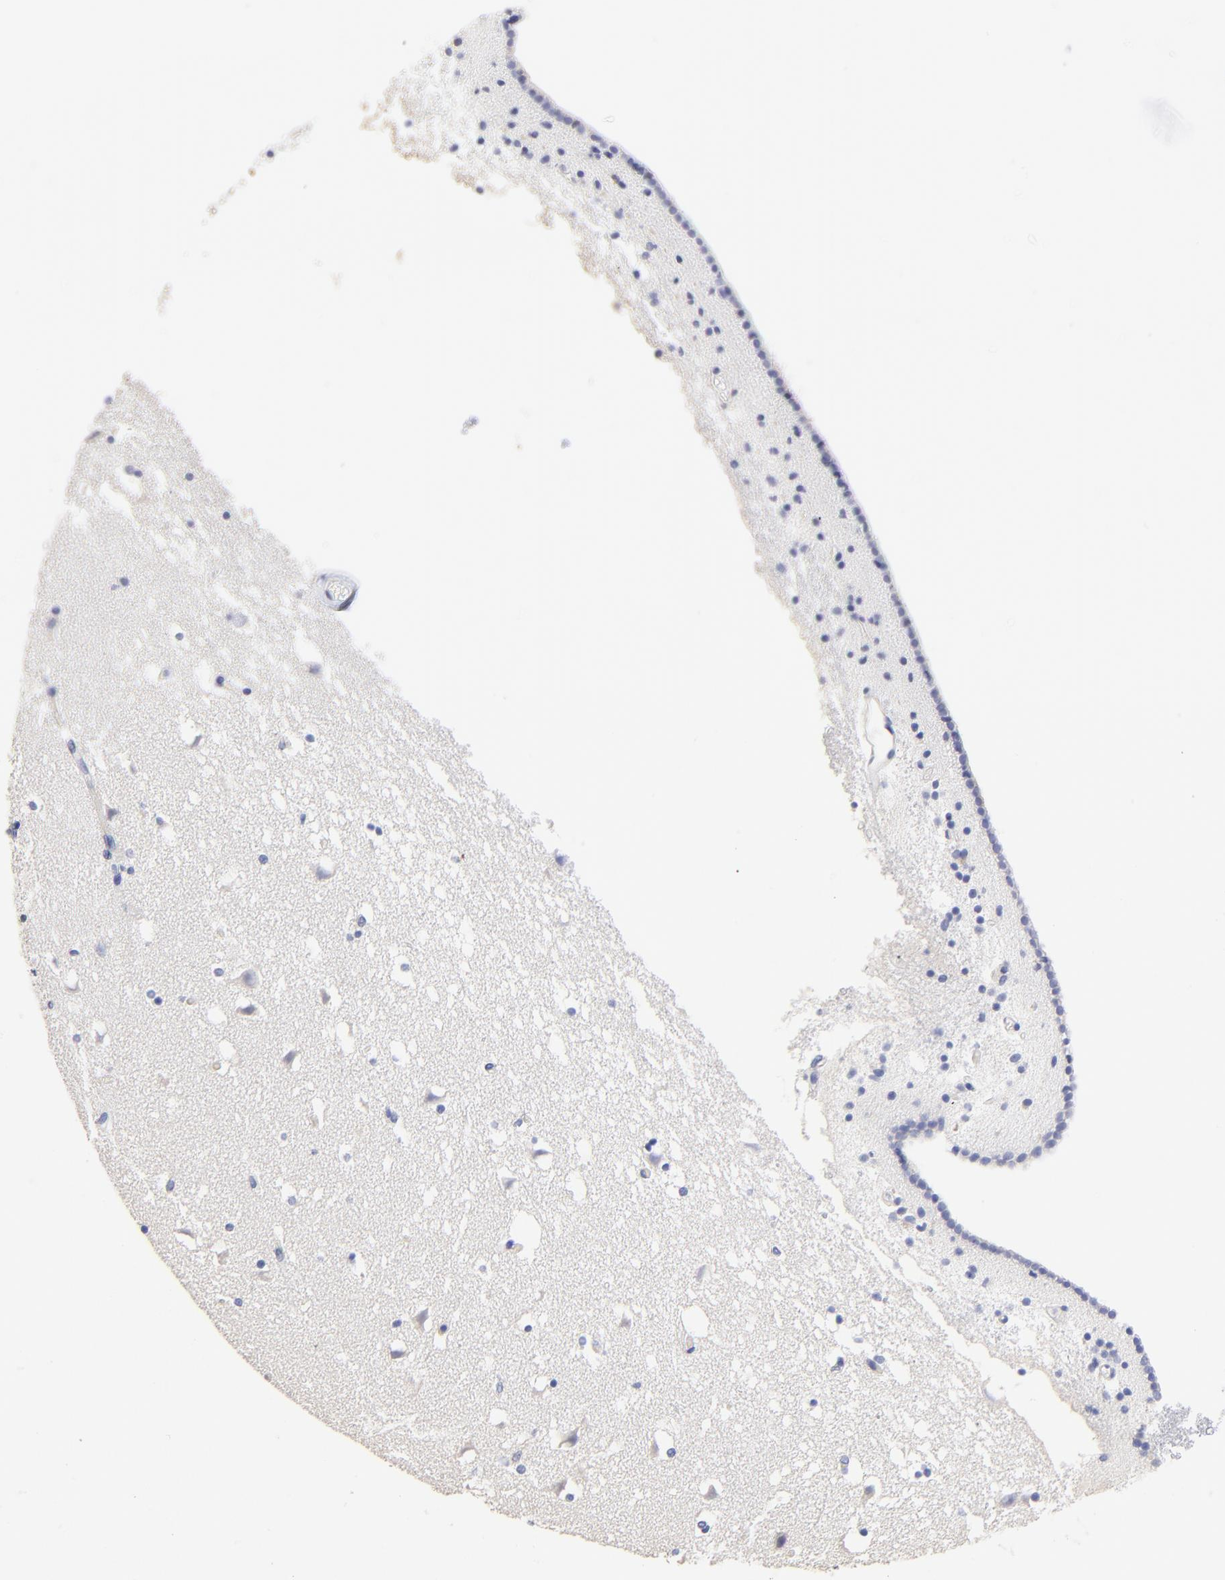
{"staining": {"intensity": "negative", "quantity": "none", "location": "none"}, "tissue": "caudate", "cell_type": "Glial cells", "image_type": "normal", "snomed": [{"axis": "morphology", "description": "Normal tissue, NOS"}, {"axis": "topography", "description": "Lateral ventricle wall"}], "caption": "Immunohistochemistry (IHC) micrograph of unremarkable caudate stained for a protein (brown), which displays no positivity in glial cells. (DAB (3,3'-diaminobenzidine) IHC, high magnification).", "gene": "DCTPP1", "patient": {"sex": "male", "age": 45}}